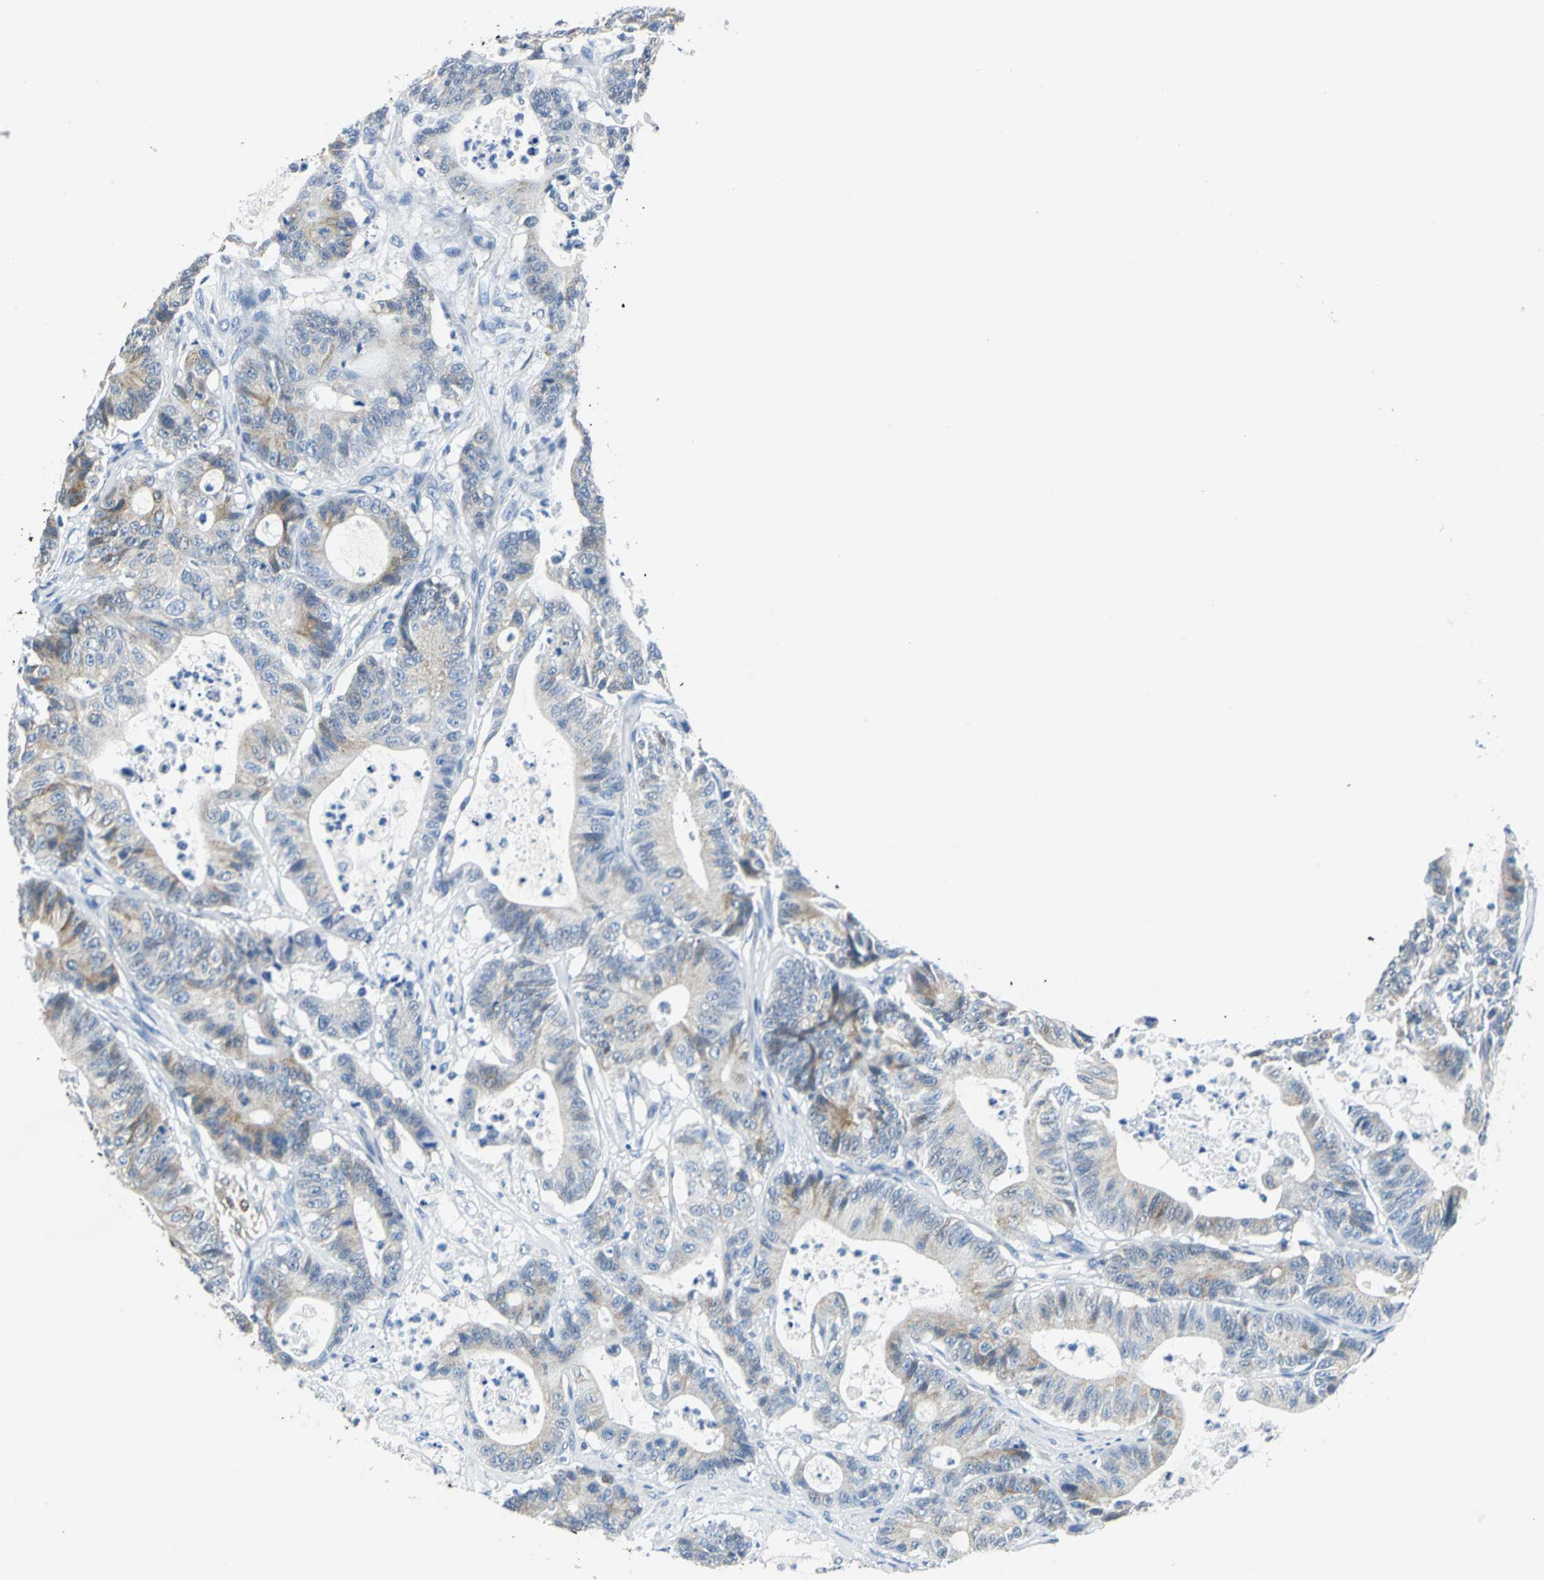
{"staining": {"intensity": "weak", "quantity": "<25%", "location": "cytoplasmic/membranous"}, "tissue": "colorectal cancer", "cell_type": "Tumor cells", "image_type": "cancer", "snomed": [{"axis": "morphology", "description": "Adenocarcinoma, NOS"}, {"axis": "topography", "description": "Colon"}], "caption": "Colorectal cancer was stained to show a protein in brown. There is no significant expression in tumor cells.", "gene": "TEX264", "patient": {"sex": "female", "age": 84}}